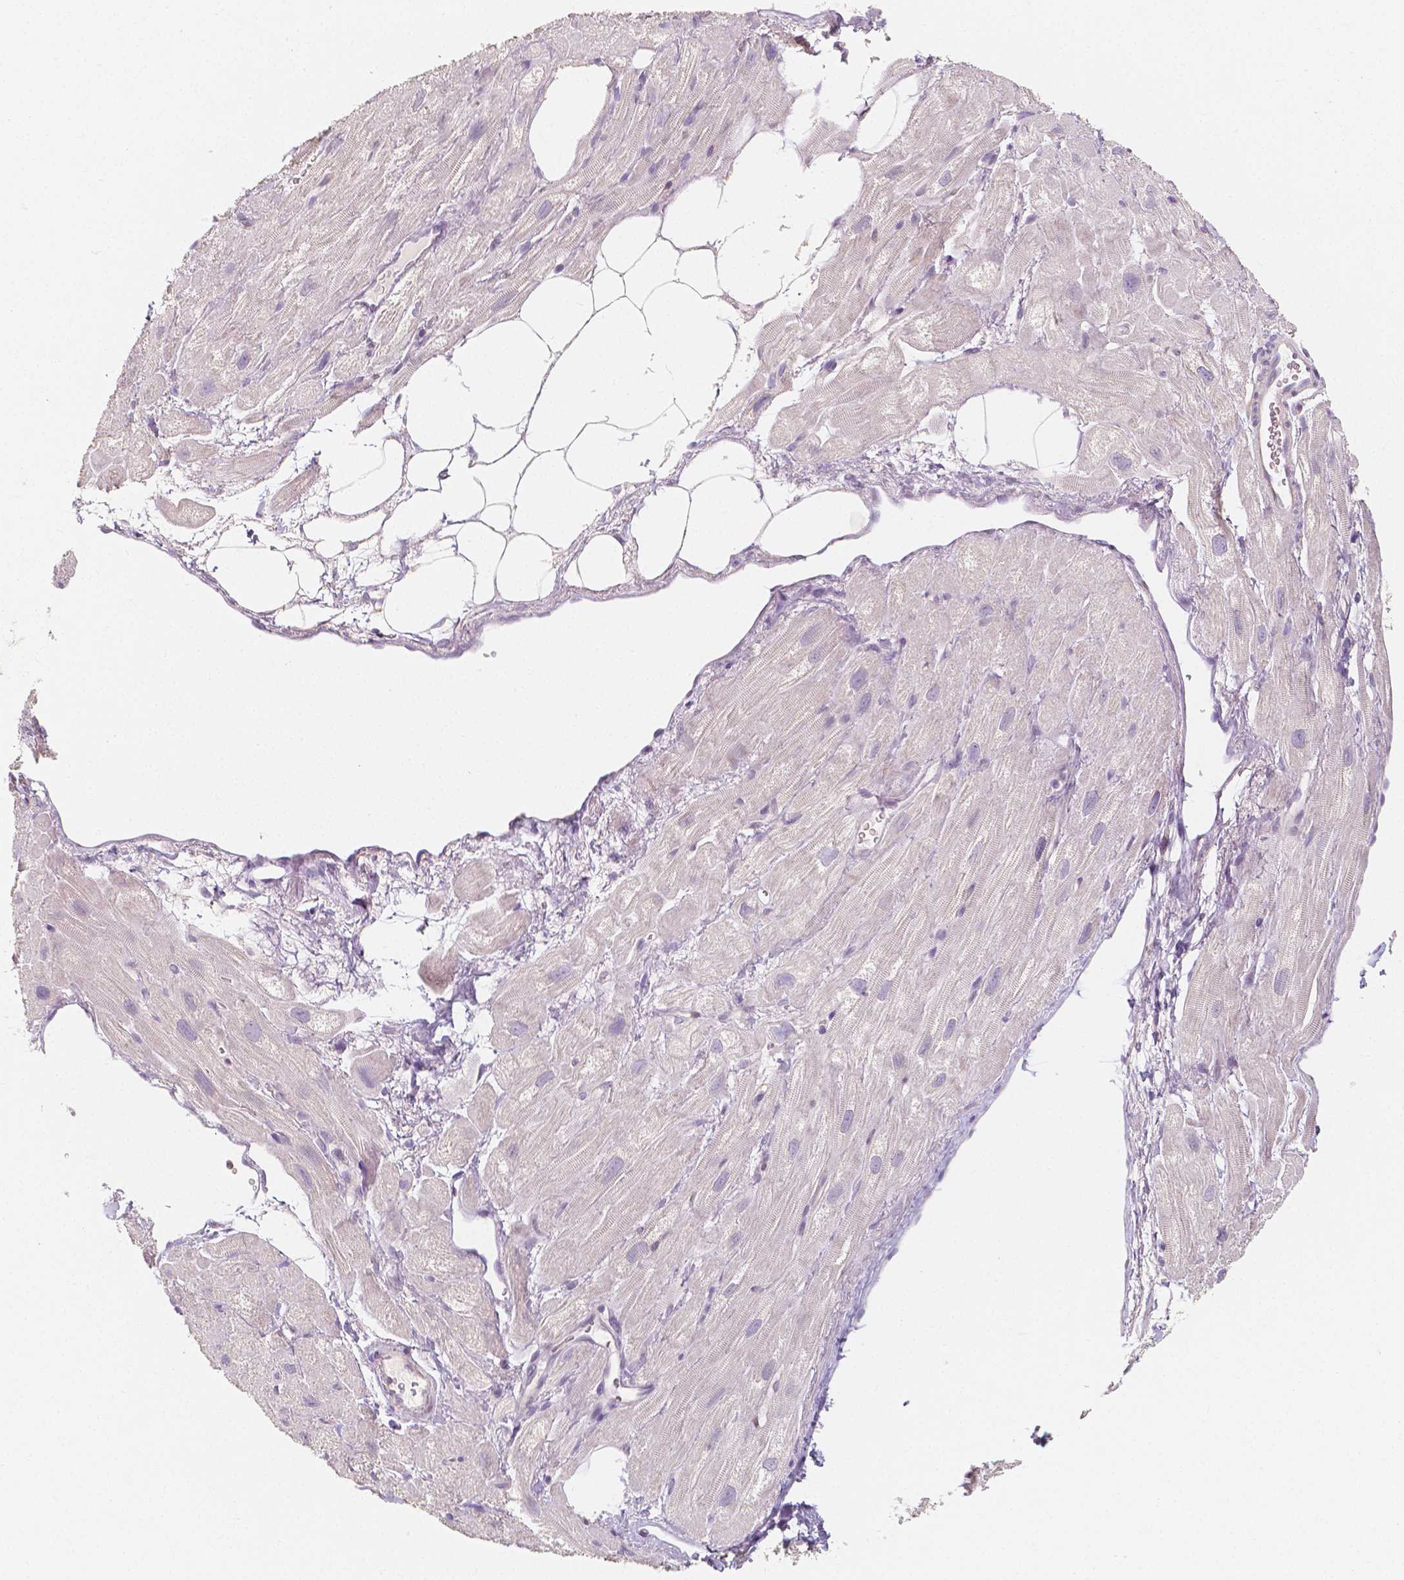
{"staining": {"intensity": "negative", "quantity": "none", "location": "none"}, "tissue": "heart muscle", "cell_type": "Cardiomyocytes", "image_type": "normal", "snomed": [{"axis": "morphology", "description": "Normal tissue, NOS"}, {"axis": "topography", "description": "Heart"}], "caption": "IHC micrograph of normal heart muscle: heart muscle stained with DAB demonstrates no significant protein positivity in cardiomyocytes.", "gene": "THY1", "patient": {"sex": "female", "age": 62}}